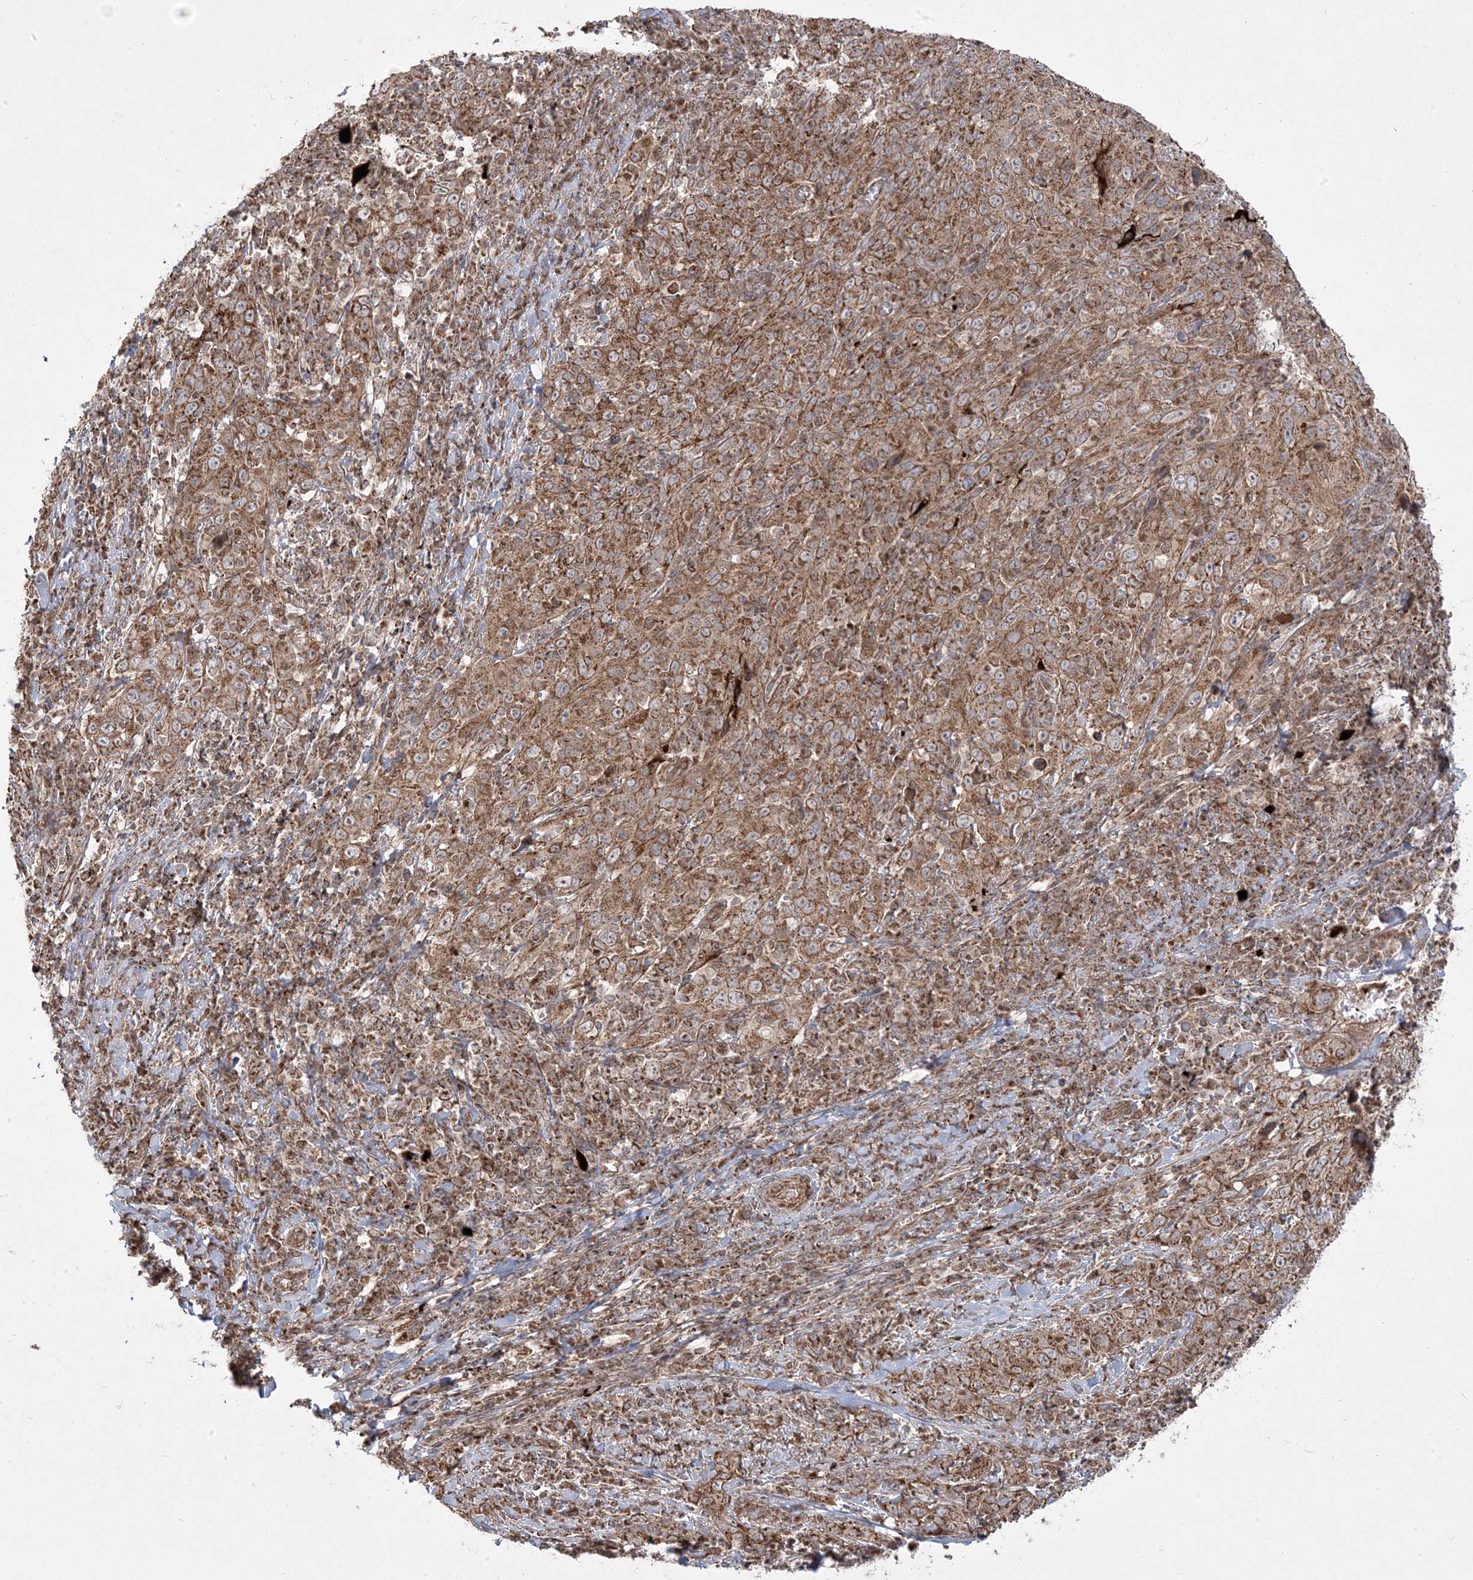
{"staining": {"intensity": "moderate", "quantity": ">75%", "location": "cytoplasmic/membranous"}, "tissue": "cervical cancer", "cell_type": "Tumor cells", "image_type": "cancer", "snomed": [{"axis": "morphology", "description": "Squamous cell carcinoma, NOS"}, {"axis": "topography", "description": "Cervix"}], "caption": "Squamous cell carcinoma (cervical) stained with immunohistochemistry reveals moderate cytoplasmic/membranous expression in about >75% of tumor cells.", "gene": "CLUAP1", "patient": {"sex": "female", "age": 46}}